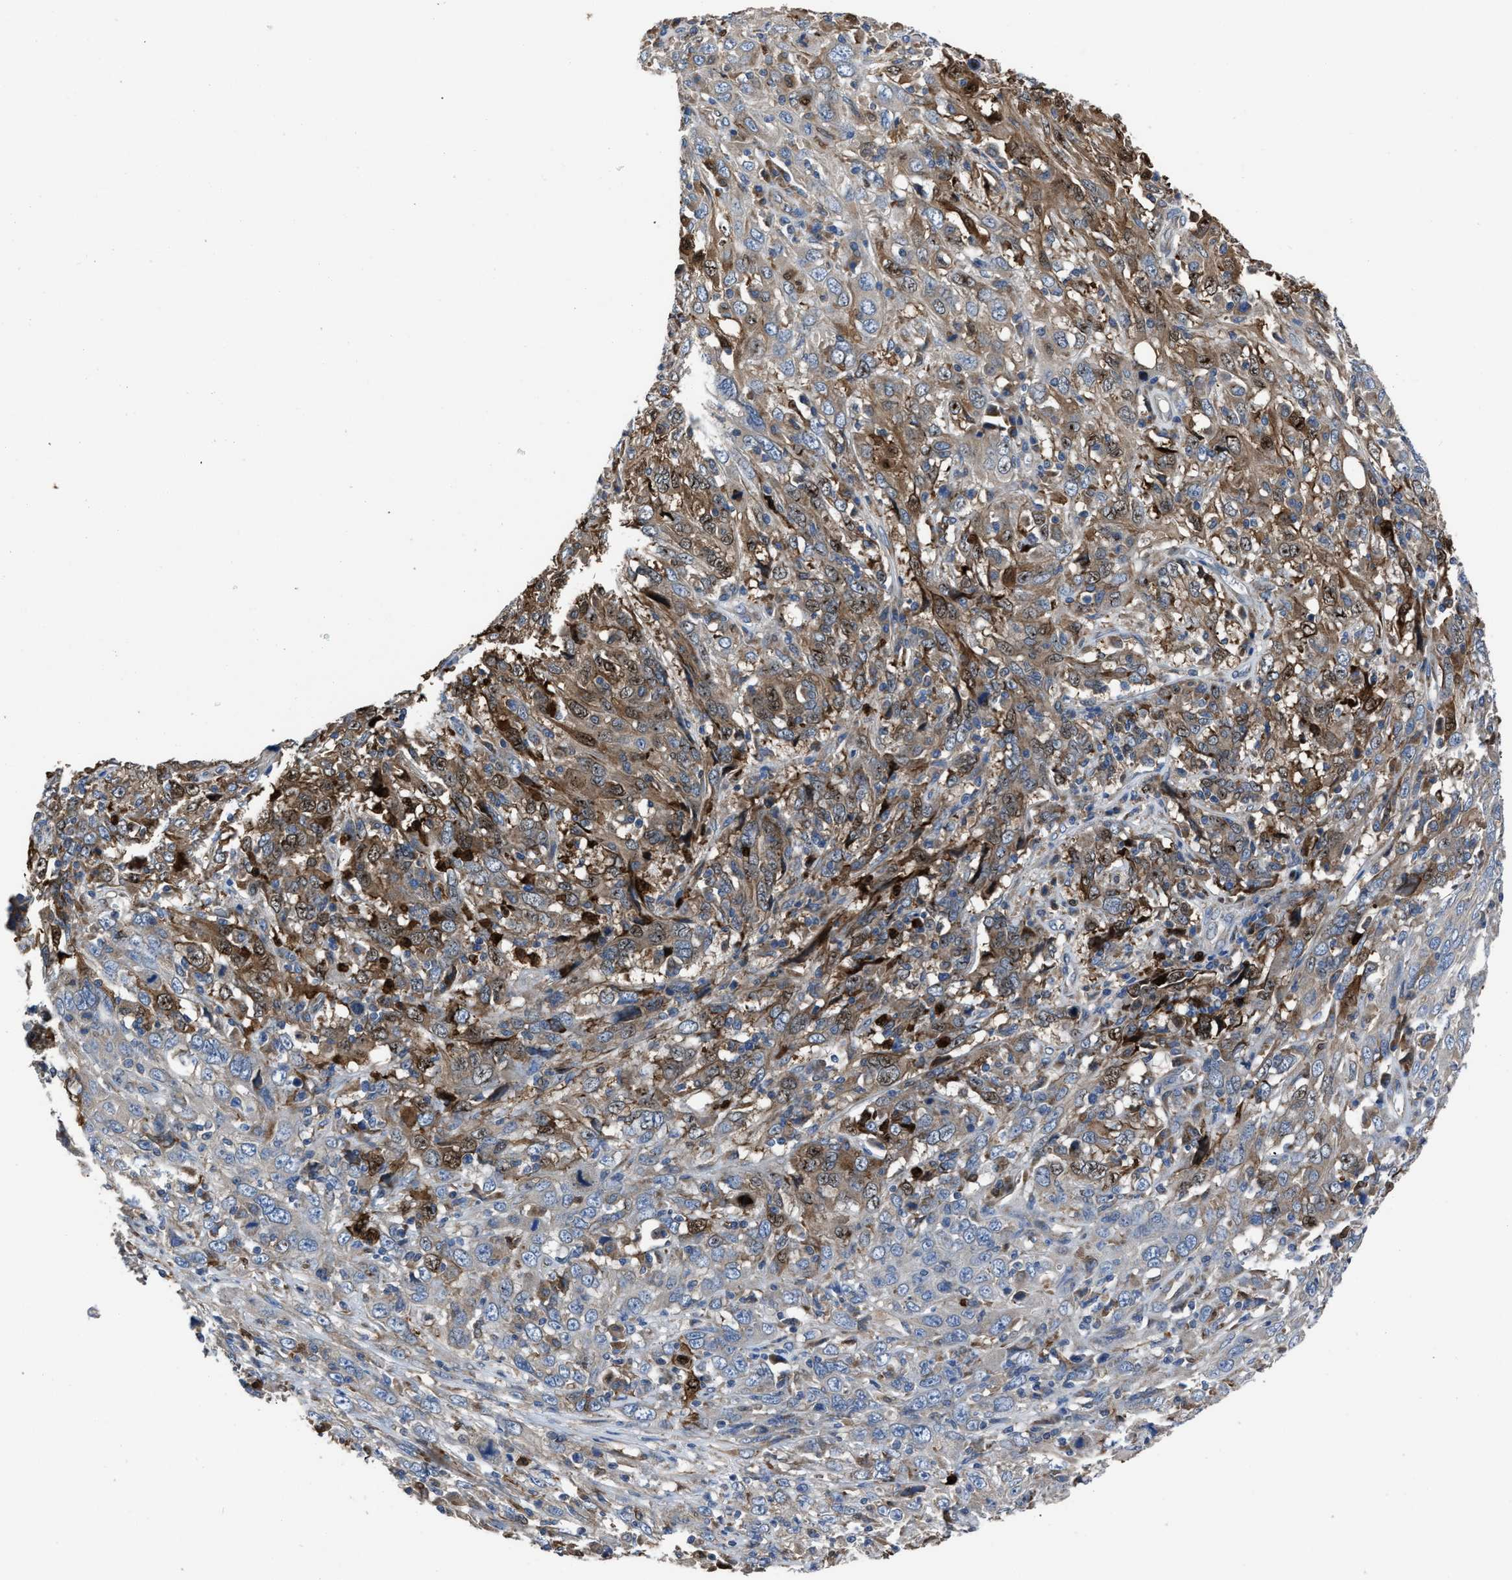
{"staining": {"intensity": "moderate", "quantity": "<25%", "location": "cytoplasmic/membranous"}, "tissue": "cervical cancer", "cell_type": "Tumor cells", "image_type": "cancer", "snomed": [{"axis": "morphology", "description": "Squamous cell carcinoma, NOS"}, {"axis": "topography", "description": "Cervix"}], "caption": "DAB (3,3'-diaminobenzidine) immunohistochemical staining of cervical squamous cell carcinoma demonstrates moderate cytoplasmic/membranous protein positivity in approximately <25% of tumor cells.", "gene": "ANGPT1", "patient": {"sex": "female", "age": 46}}